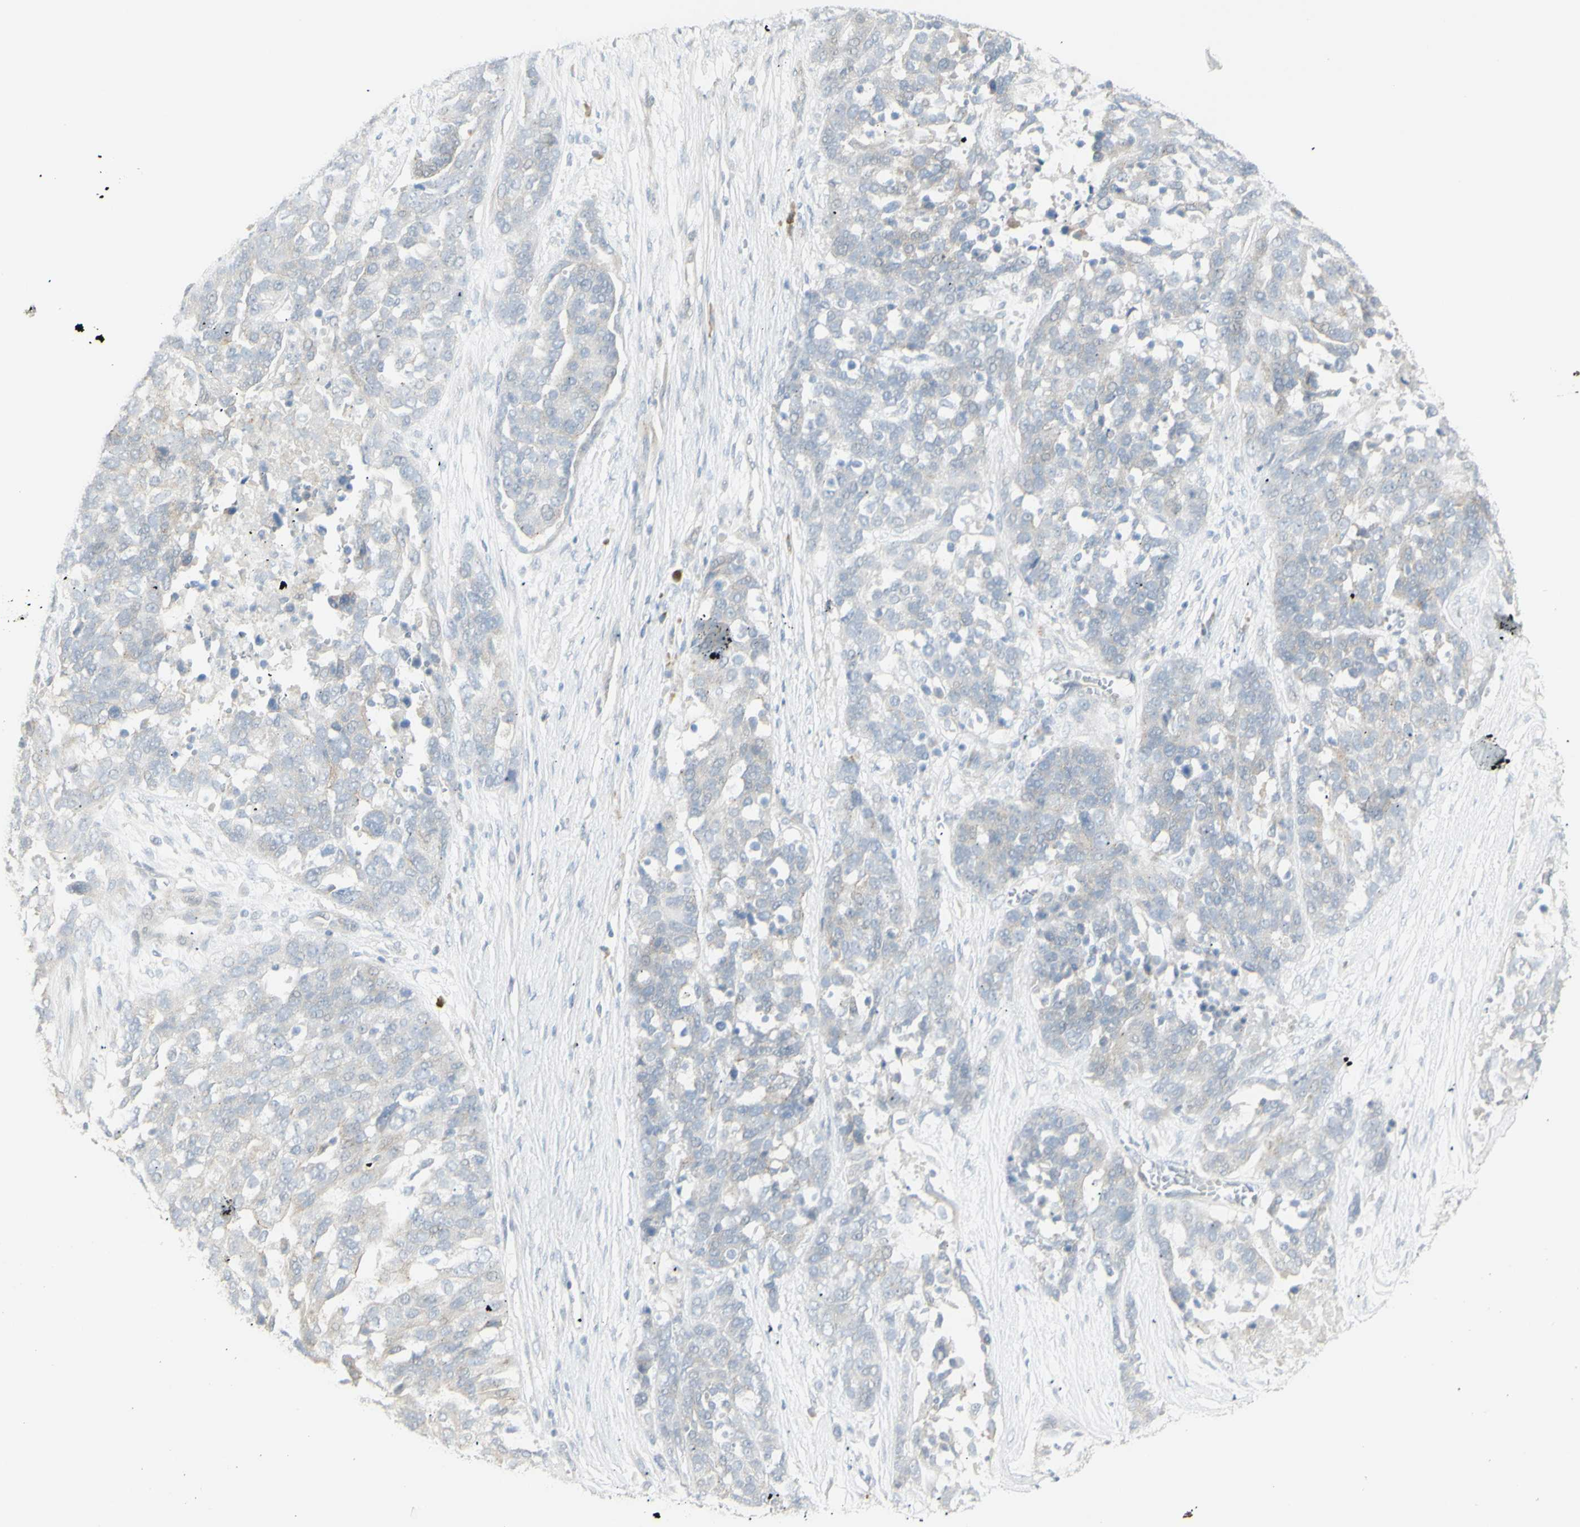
{"staining": {"intensity": "negative", "quantity": "none", "location": "none"}, "tissue": "ovarian cancer", "cell_type": "Tumor cells", "image_type": "cancer", "snomed": [{"axis": "morphology", "description": "Cystadenocarcinoma, serous, NOS"}, {"axis": "topography", "description": "Ovary"}], "caption": "DAB immunohistochemical staining of serous cystadenocarcinoma (ovarian) shows no significant positivity in tumor cells.", "gene": "NDST4", "patient": {"sex": "female", "age": 44}}